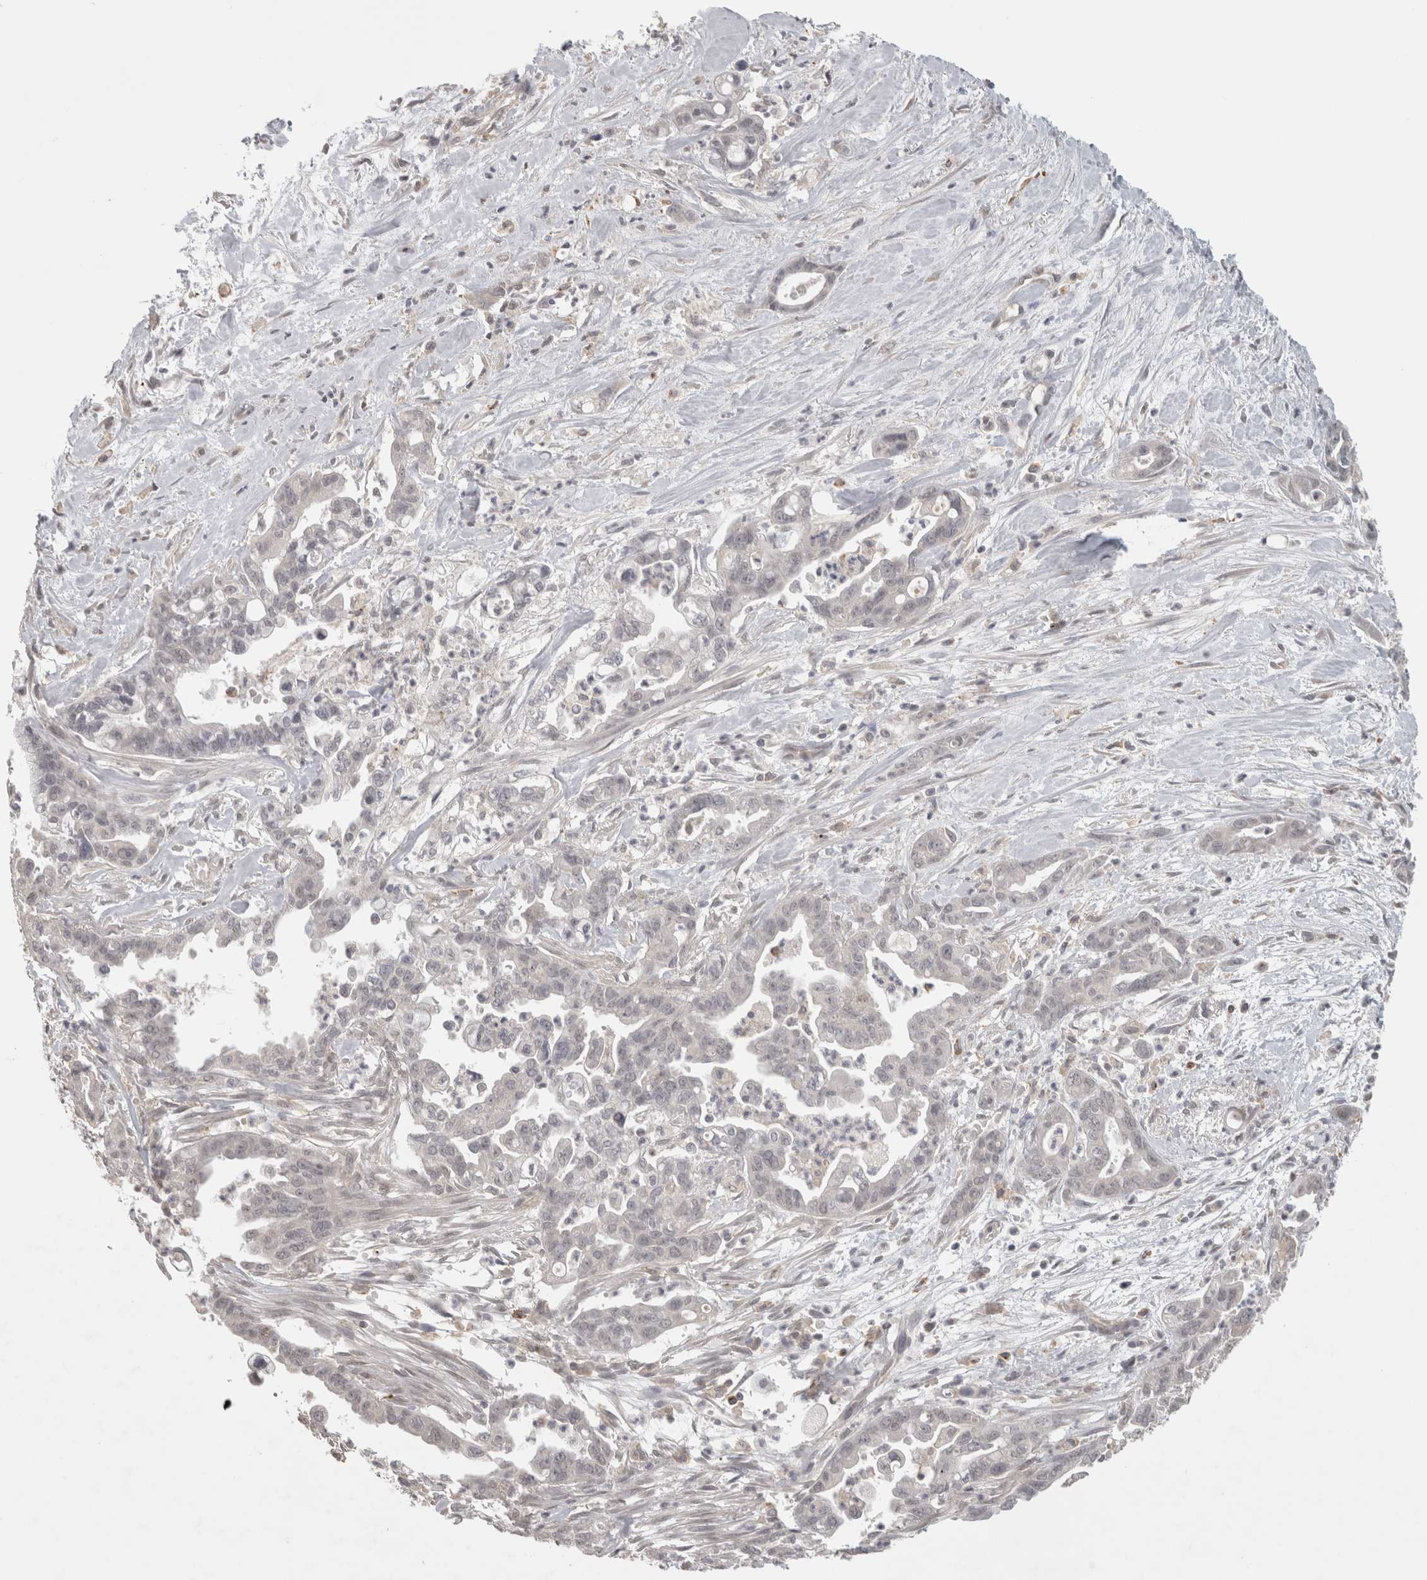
{"staining": {"intensity": "negative", "quantity": "none", "location": "none"}, "tissue": "pancreatic cancer", "cell_type": "Tumor cells", "image_type": "cancer", "snomed": [{"axis": "morphology", "description": "Adenocarcinoma, NOS"}, {"axis": "topography", "description": "Pancreas"}], "caption": "Tumor cells show no significant protein staining in pancreatic adenocarcinoma.", "gene": "HAVCR2", "patient": {"sex": "male", "age": 70}}